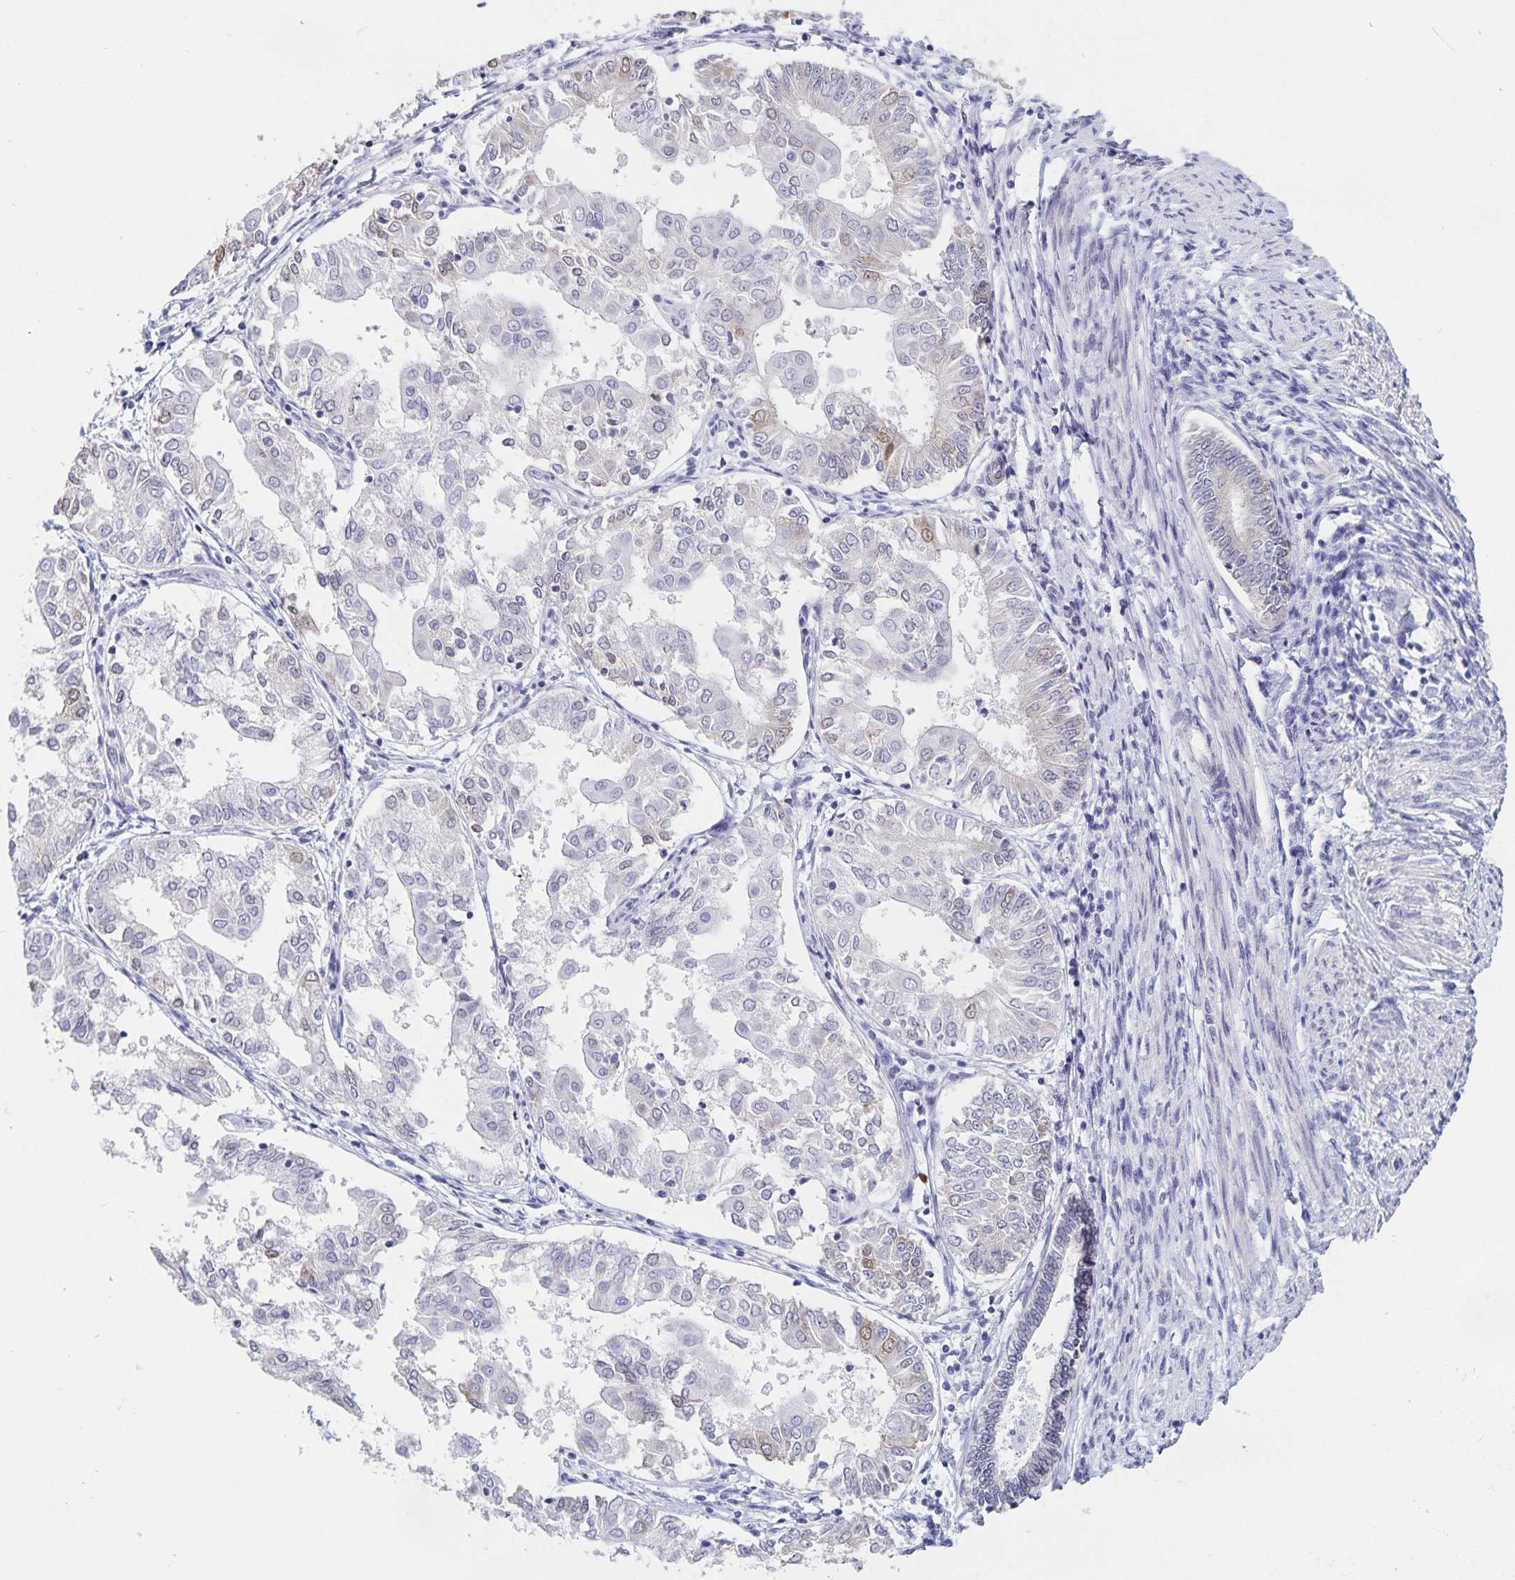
{"staining": {"intensity": "negative", "quantity": "none", "location": "none"}, "tissue": "endometrial cancer", "cell_type": "Tumor cells", "image_type": "cancer", "snomed": [{"axis": "morphology", "description": "Adenocarcinoma, NOS"}, {"axis": "topography", "description": "Endometrium"}], "caption": "Immunohistochemistry (IHC) photomicrograph of neoplastic tissue: adenocarcinoma (endometrial) stained with DAB (3,3'-diaminobenzidine) reveals no significant protein positivity in tumor cells.", "gene": "HMGB3", "patient": {"sex": "female", "age": 68}}